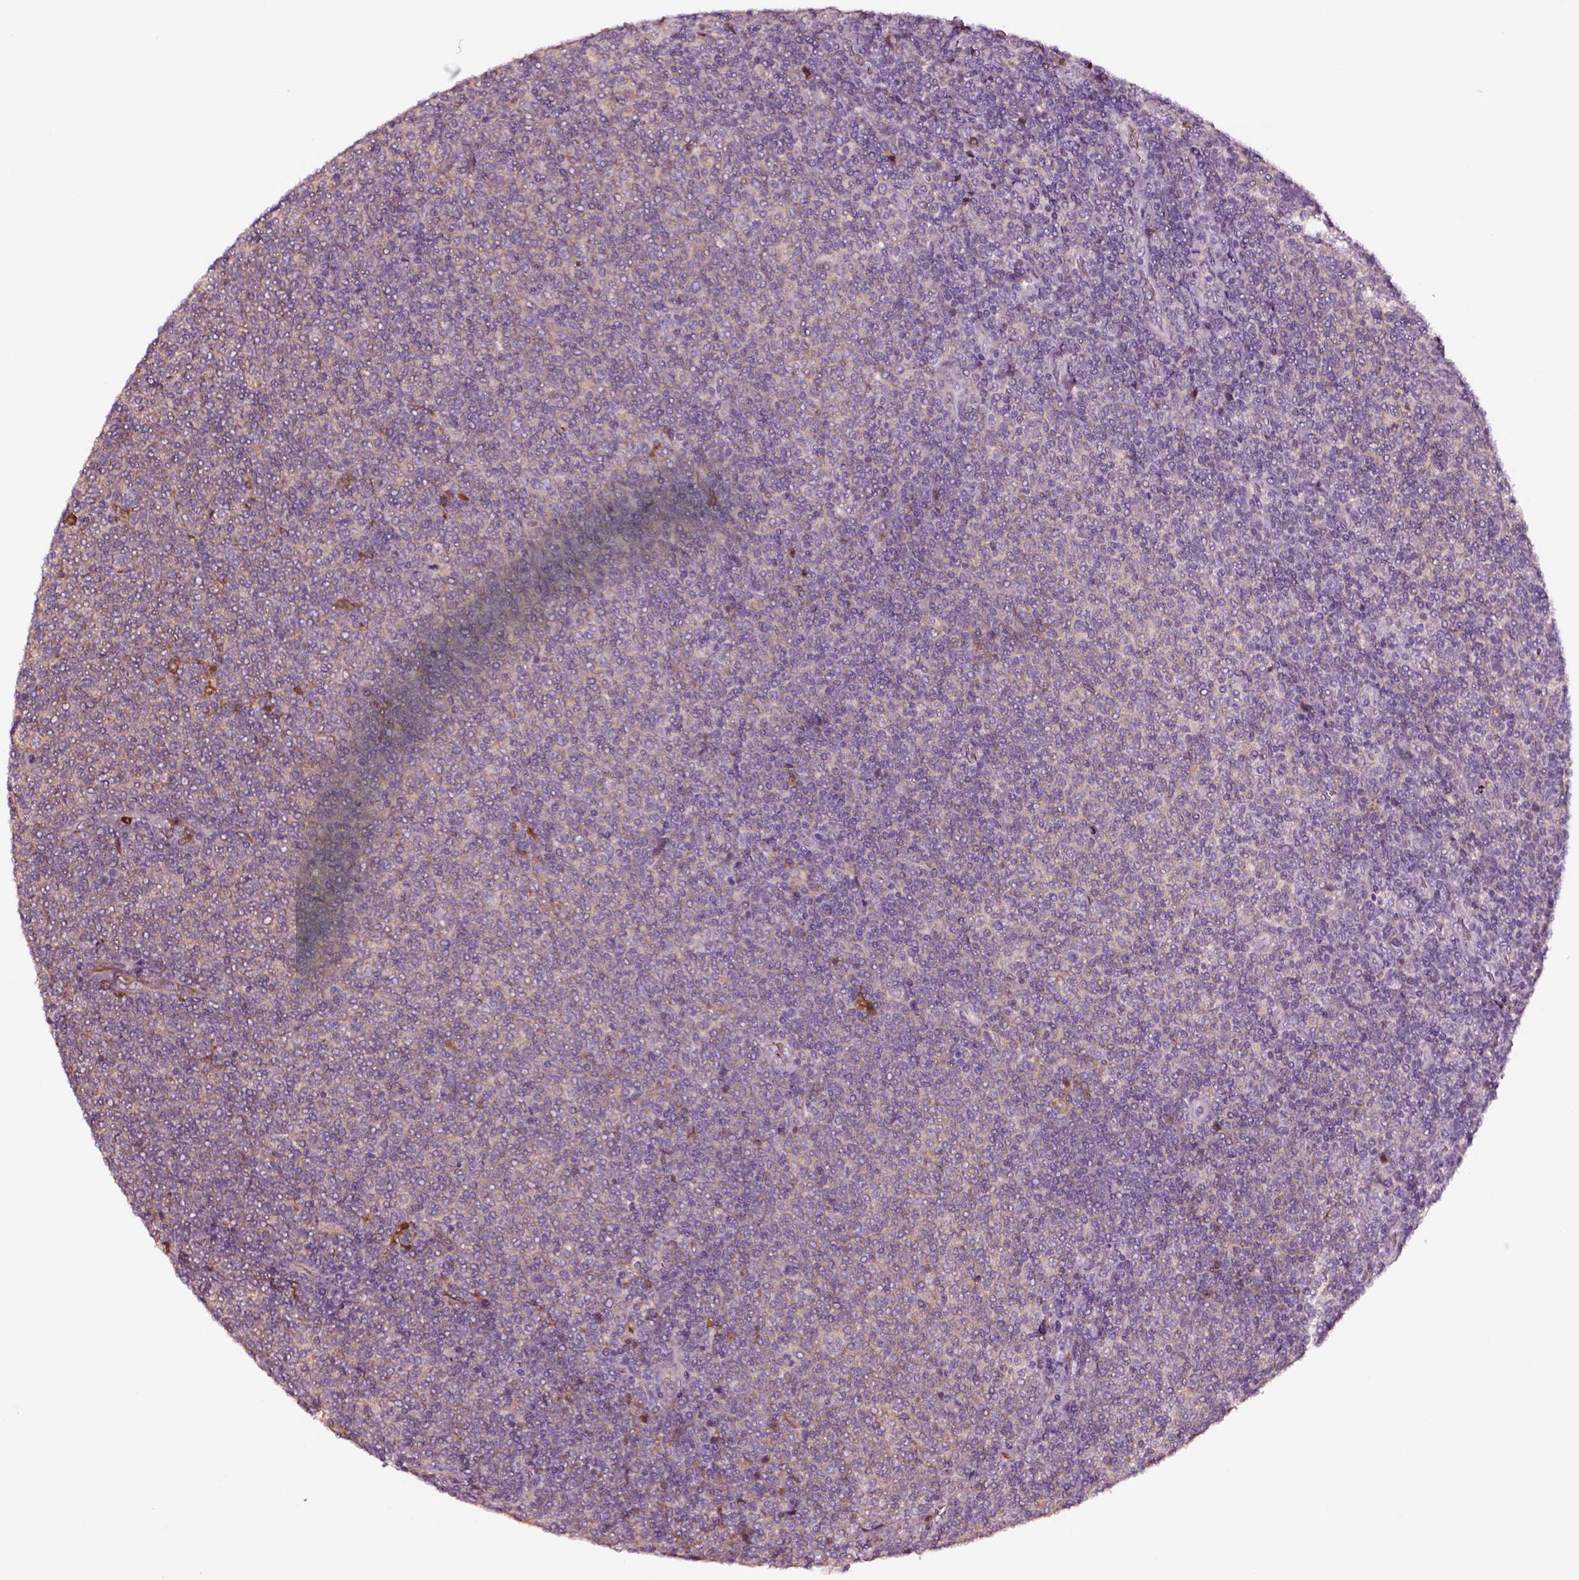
{"staining": {"intensity": "negative", "quantity": "none", "location": "none"}, "tissue": "lymphoma", "cell_type": "Tumor cells", "image_type": "cancer", "snomed": [{"axis": "morphology", "description": "Malignant lymphoma, non-Hodgkin's type, Low grade"}, {"axis": "topography", "description": "Lymph node"}], "caption": "Immunohistochemical staining of human lymphoma reveals no significant staining in tumor cells. (Stains: DAB IHC with hematoxylin counter stain, Microscopy: brightfield microscopy at high magnification).", "gene": "TF", "patient": {"sex": "male", "age": 52}}